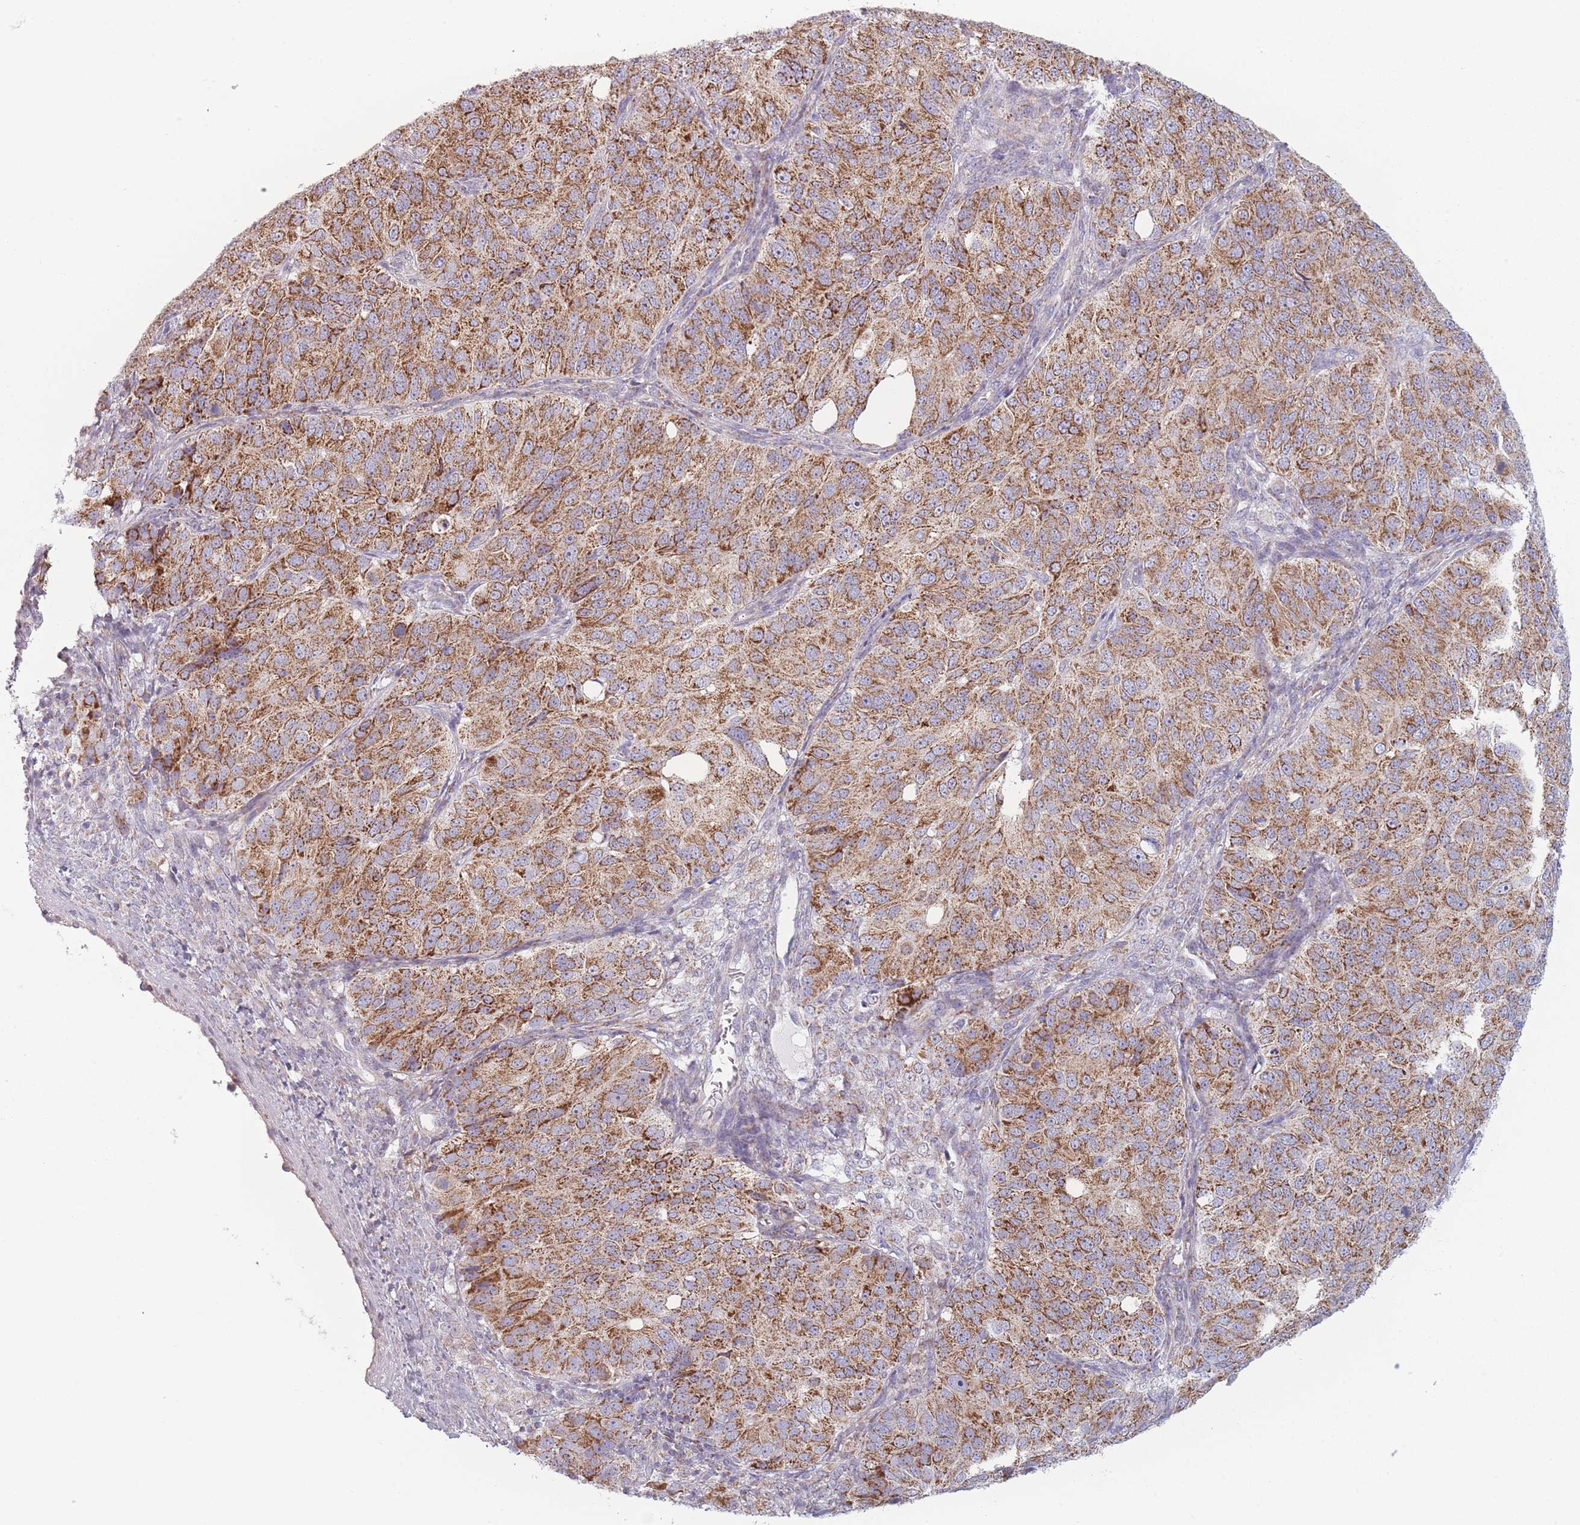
{"staining": {"intensity": "strong", "quantity": ">75%", "location": "cytoplasmic/membranous"}, "tissue": "ovarian cancer", "cell_type": "Tumor cells", "image_type": "cancer", "snomed": [{"axis": "morphology", "description": "Carcinoma, endometroid"}, {"axis": "topography", "description": "Ovary"}], "caption": "The histopathology image reveals immunohistochemical staining of ovarian cancer (endometroid carcinoma). There is strong cytoplasmic/membranous positivity is appreciated in about >75% of tumor cells.", "gene": "DCHS1", "patient": {"sex": "female", "age": 51}}